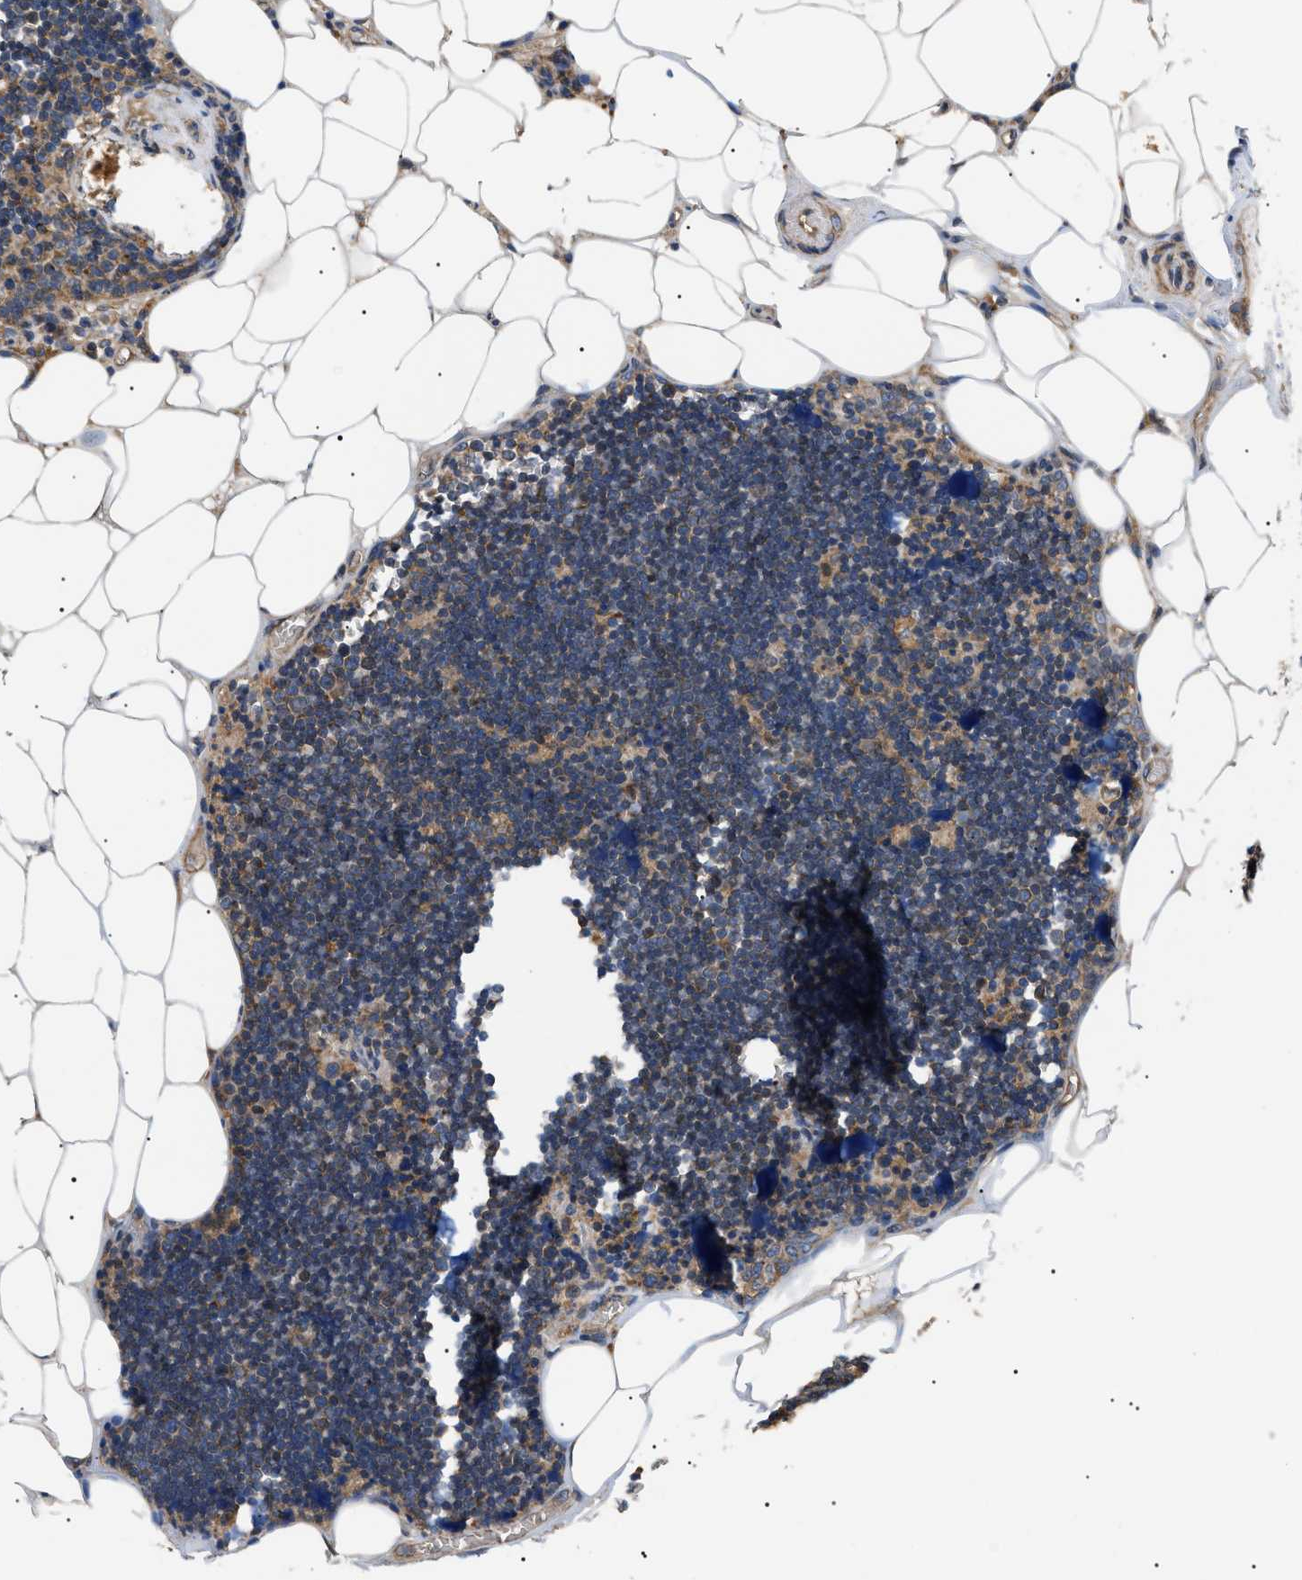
{"staining": {"intensity": "weak", "quantity": ">75%", "location": "cytoplasmic/membranous"}, "tissue": "lymph node", "cell_type": "Germinal center cells", "image_type": "normal", "snomed": [{"axis": "morphology", "description": "Normal tissue, NOS"}, {"axis": "topography", "description": "Lymph node"}], "caption": "Immunohistochemical staining of normal lymph node exhibits low levels of weak cytoplasmic/membranous staining in approximately >75% of germinal center cells. The protein of interest is shown in brown color, while the nuclei are stained blue.", "gene": "PPM1B", "patient": {"sex": "male", "age": 33}}